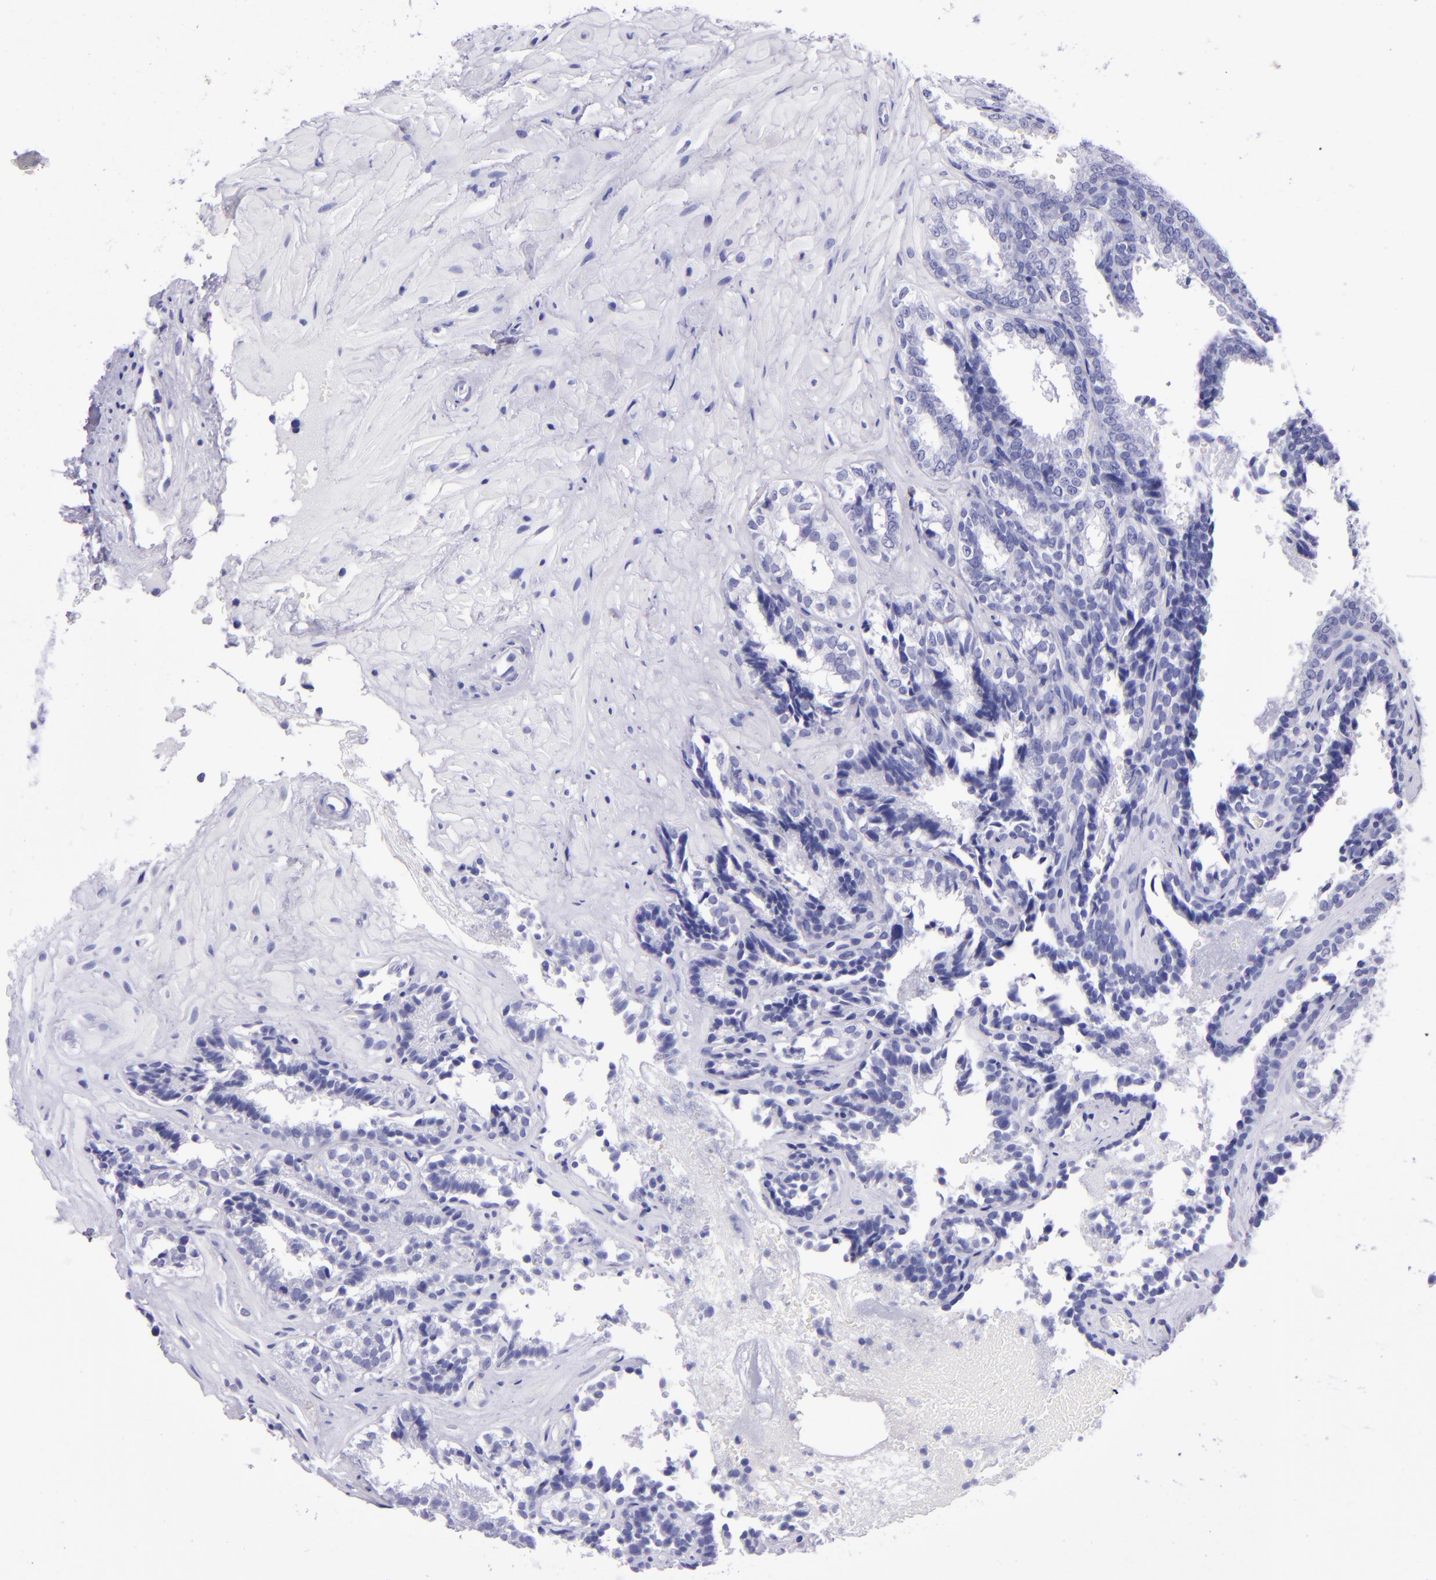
{"staining": {"intensity": "negative", "quantity": "none", "location": "none"}, "tissue": "seminal vesicle", "cell_type": "Glandular cells", "image_type": "normal", "snomed": [{"axis": "morphology", "description": "Normal tissue, NOS"}, {"axis": "topography", "description": "Seminal veicle"}], "caption": "Immunohistochemistry (IHC) photomicrograph of benign seminal vesicle stained for a protein (brown), which demonstrates no positivity in glandular cells. The staining was performed using DAB (3,3'-diaminobenzidine) to visualize the protein expression in brown, while the nuclei were stained in blue with hematoxylin (Magnification: 20x).", "gene": "TYRP1", "patient": {"sex": "male", "age": 26}}